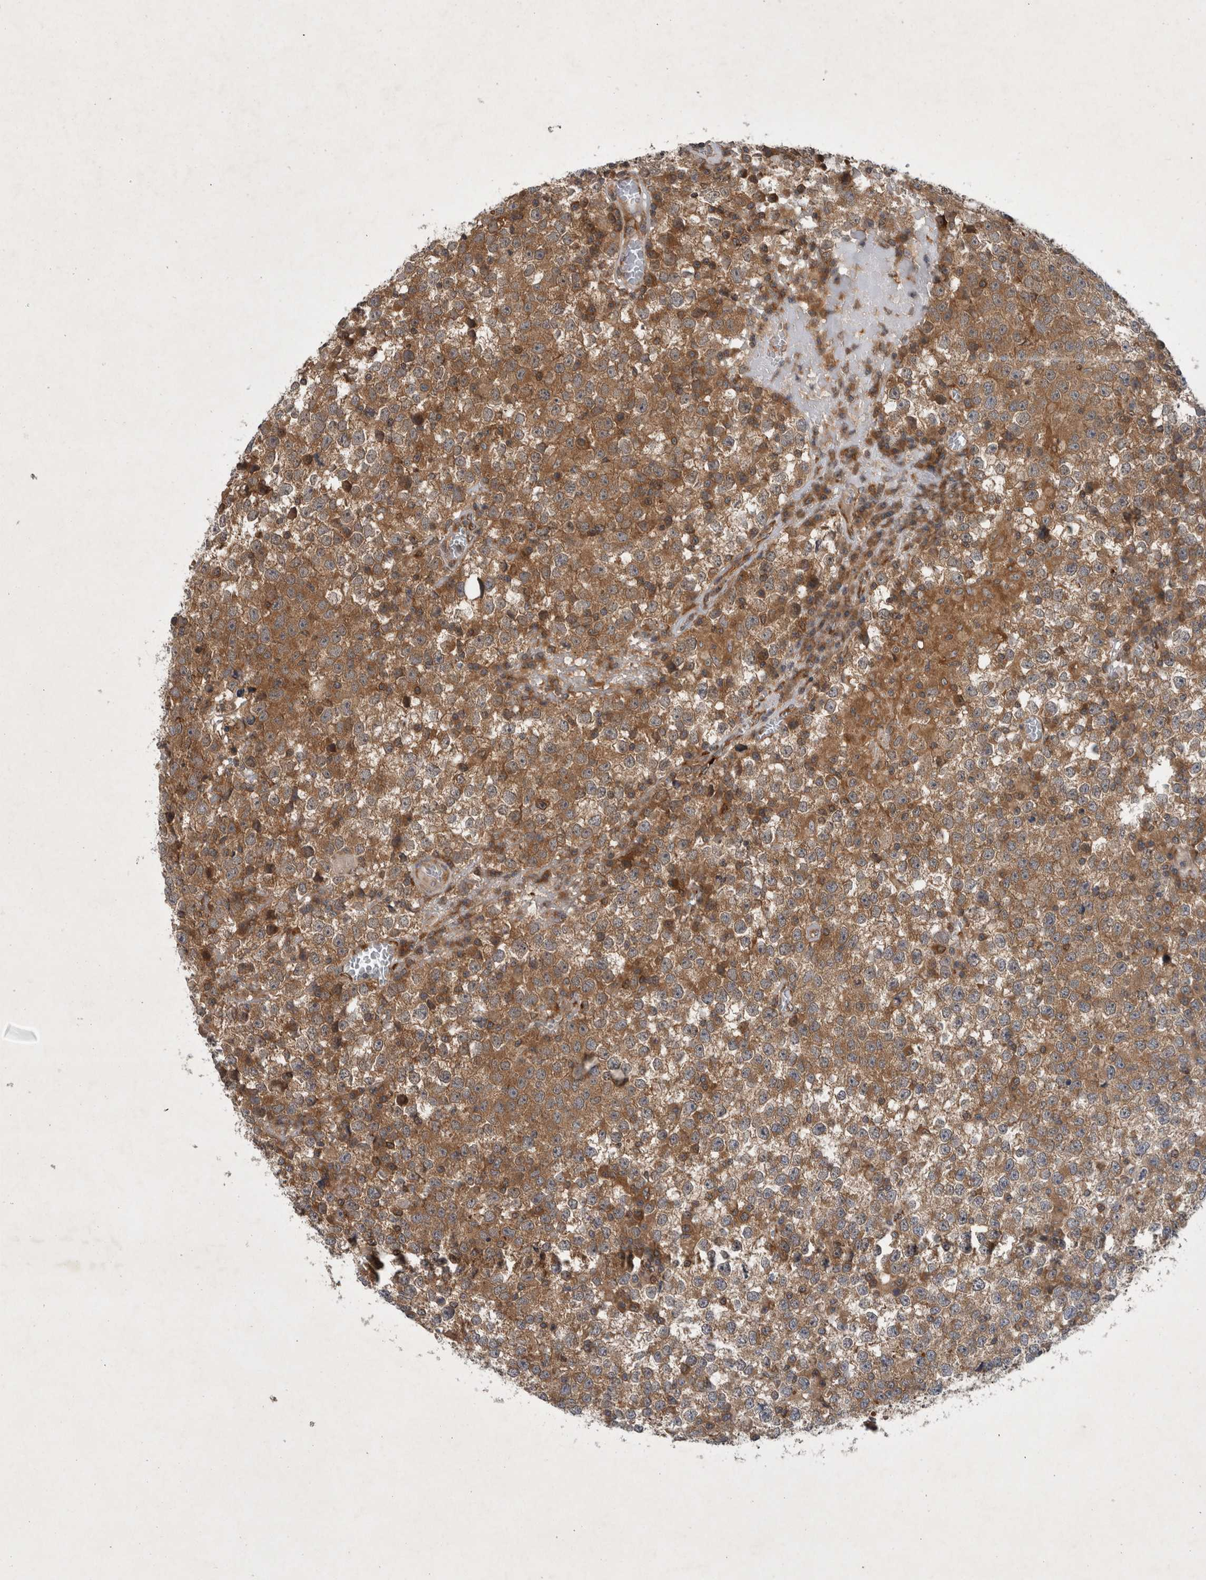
{"staining": {"intensity": "moderate", "quantity": ">75%", "location": "cytoplasmic/membranous"}, "tissue": "testis cancer", "cell_type": "Tumor cells", "image_type": "cancer", "snomed": [{"axis": "morphology", "description": "Seminoma, NOS"}, {"axis": "topography", "description": "Testis"}], "caption": "A micrograph of human testis cancer (seminoma) stained for a protein reveals moderate cytoplasmic/membranous brown staining in tumor cells.", "gene": "PDCD2", "patient": {"sex": "male", "age": 65}}